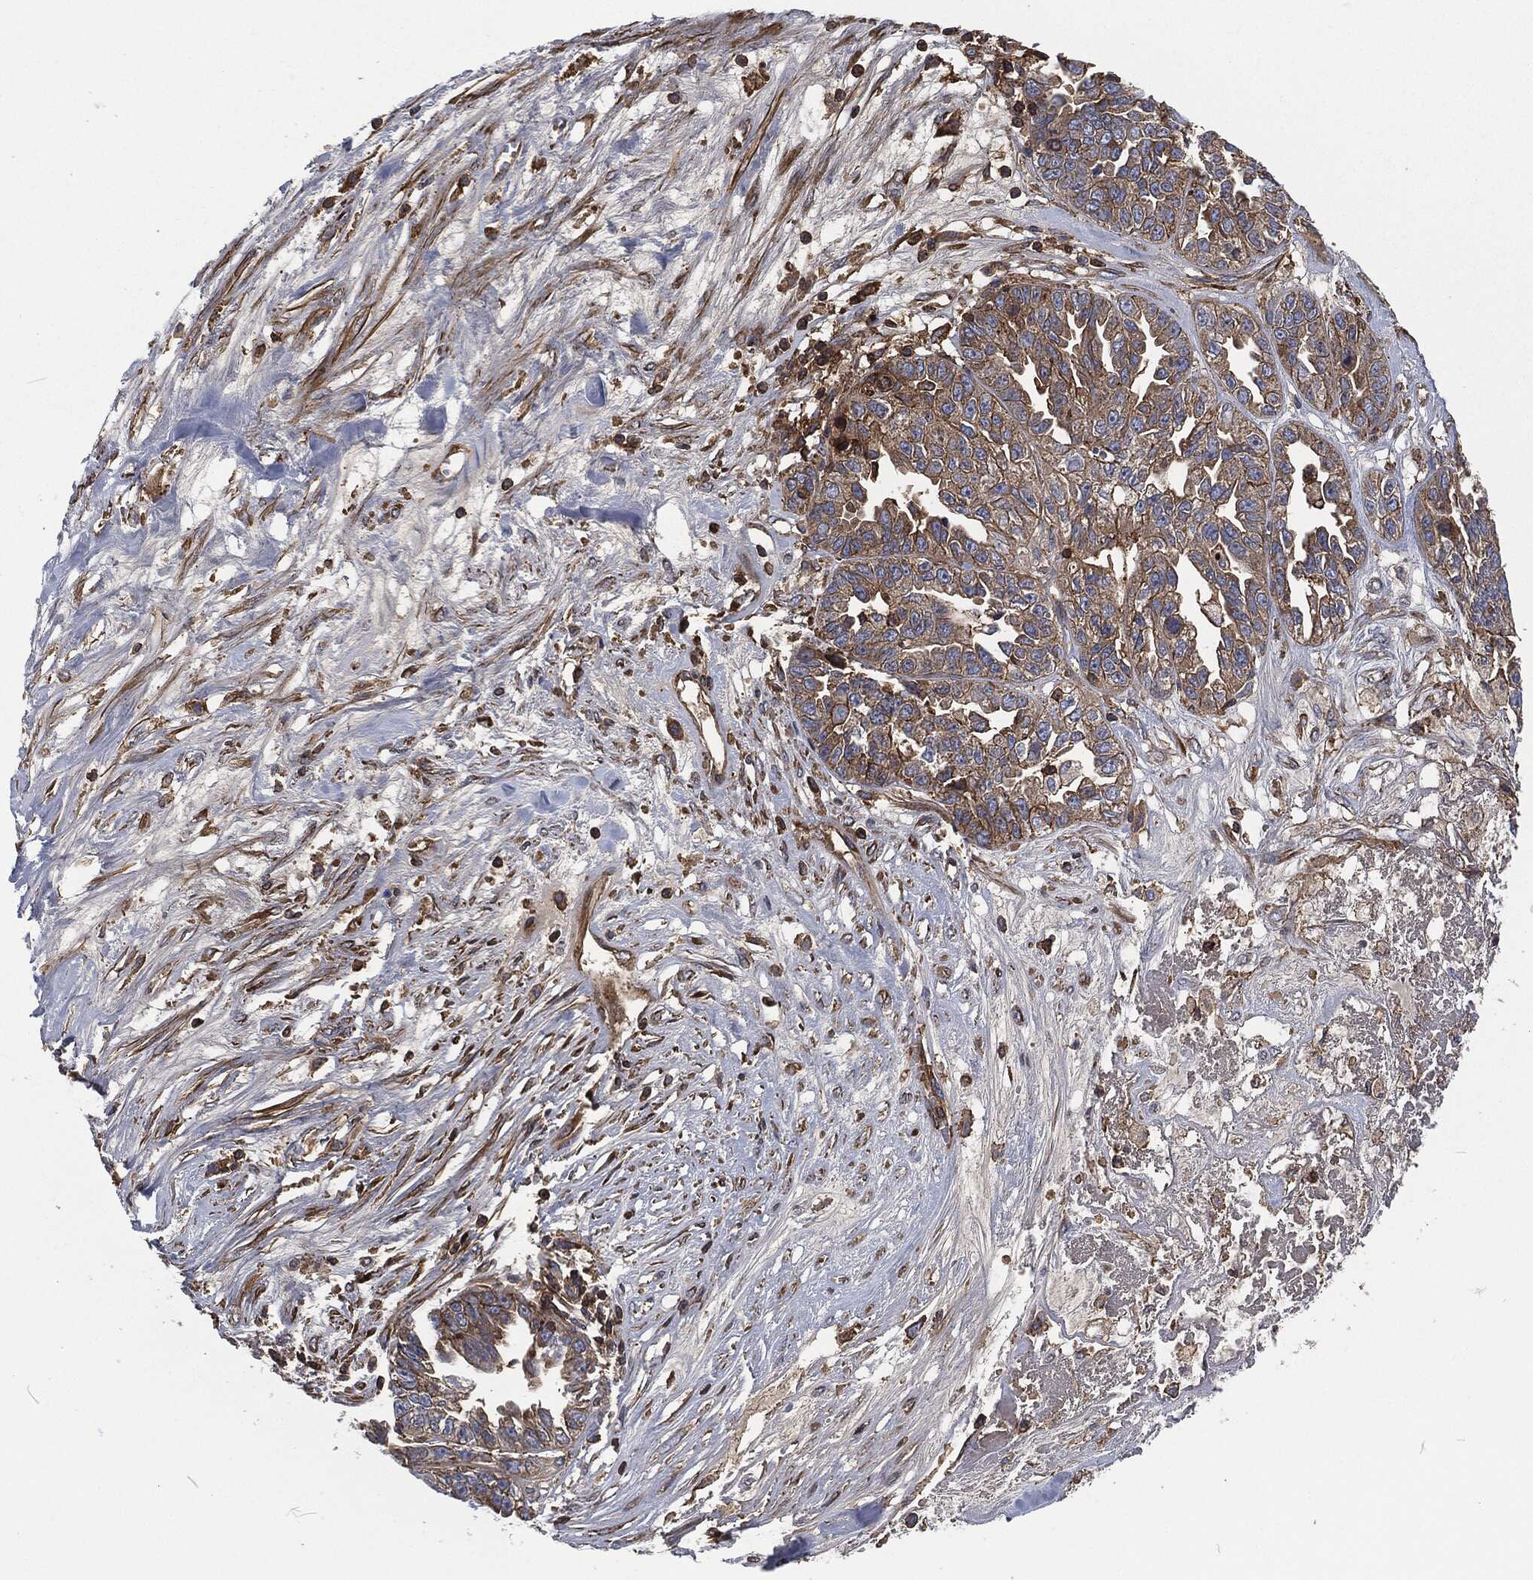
{"staining": {"intensity": "moderate", "quantity": "25%-75%", "location": "cytoplasmic/membranous"}, "tissue": "ovarian cancer", "cell_type": "Tumor cells", "image_type": "cancer", "snomed": [{"axis": "morphology", "description": "Cystadenocarcinoma, serous, NOS"}, {"axis": "topography", "description": "Ovary"}], "caption": "Serous cystadenocarcinoma (ovarian) stained with DAB (3,3'-diaminobenzidine) IHC reveals medium levels of moderate cytoplasmic/membranous staining in approximately 25%-75% of tumor cells. (DAB (3,3'-diaminobenzidine) = brown stain, brightfield microscopy at high magnification).", "gene": "LGALS9", "patient": {"sex": "female", "age": 87}}